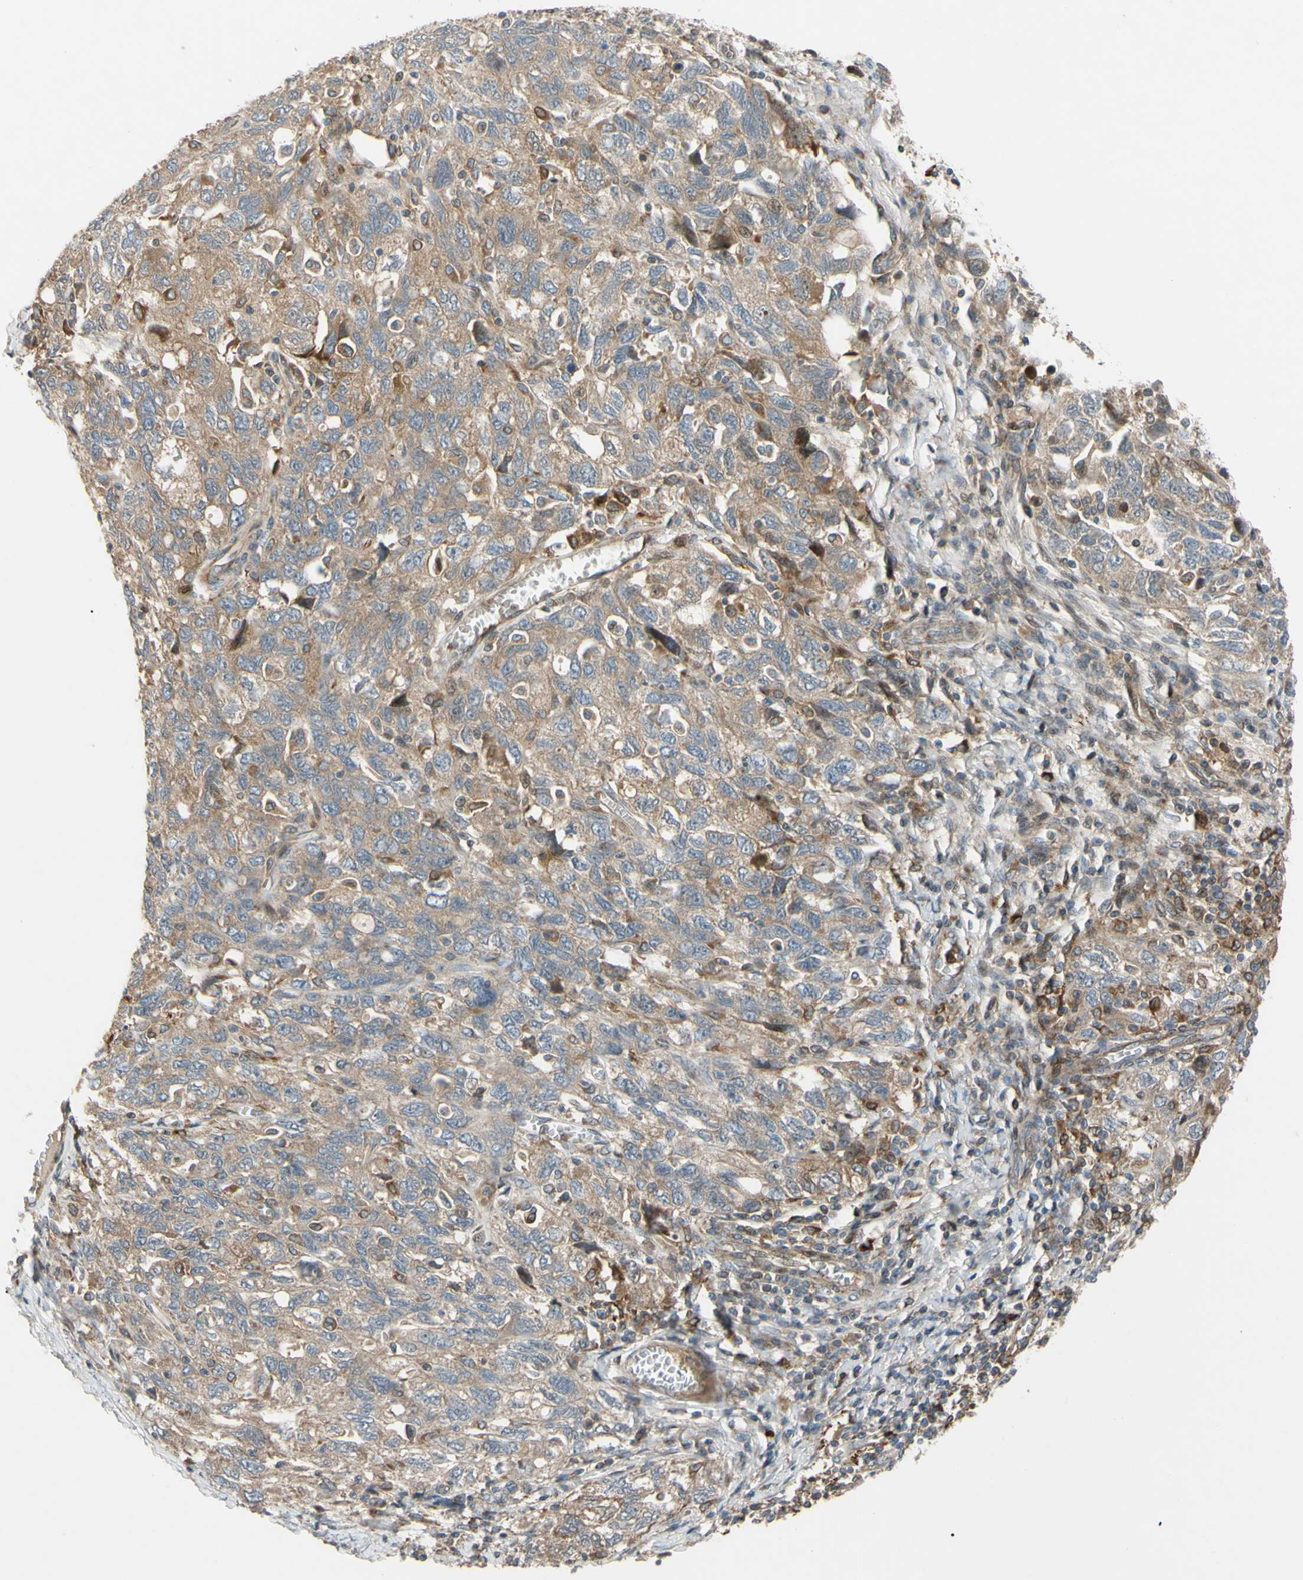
{"staining": {"intensity": "weak", "quantity": ">75%", "location": "cytoplasmic/membranous"}, "tissue": "ovarian cancer", "cell_type": "Tumor cells", "image_type": "cancer", "snomed": [{"axis": "morphology", "description": "Carcinoma, NOS"}, {"axis": "morphology", "description": "Cystadenocarcinoma, serous, NOS"}, {"axis": "topography", "description": "Ovary"}], "caption": "Serous cystadenocarcinoma (ovarian) stained with a protein marker displays weak staining in tumor cells.", "gene": "SPTLC1", "patient": {"sex": "female", "age": 69}}